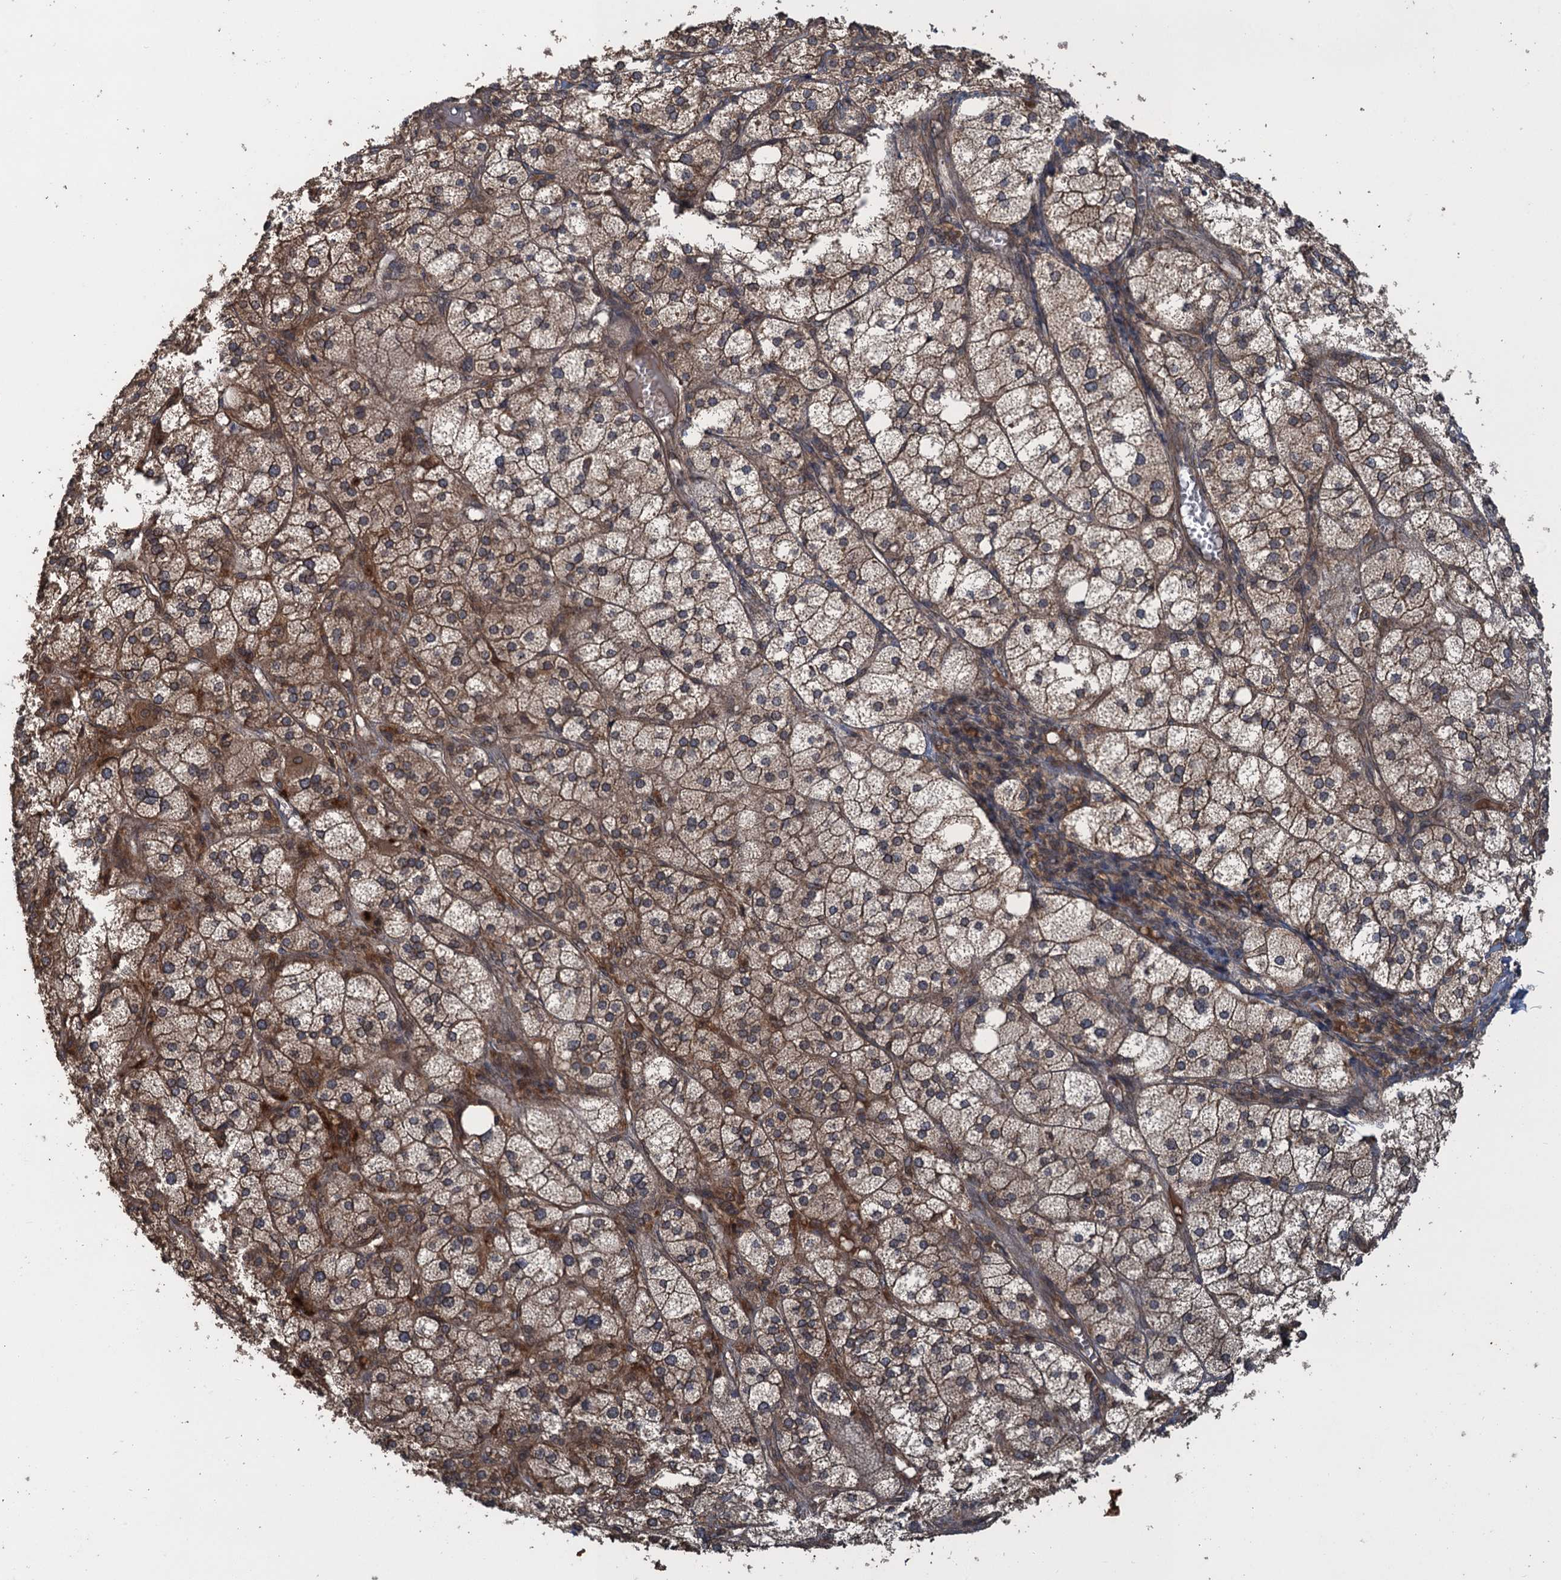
{"staining": {"intensity": "moderate", "quantity": ">75%", "location": "cytoplasmic/membranous"}, "tissue": "adrenal gland", "cell_type": "Glandular cells", "image_type": "normal", "snomed": [{"axis": "morphology", "description": "Normal tissue, NOS"}, {"axis": "topography", "description": "Adrenal gland"}], "caption": "Protein staining of benign adrenal gland reveals moderate cytoplasmic/membranous positivity in about >75% of glandular cells.", "gene": "GLE1", "patient": {"sex": "female", "age": 61}}